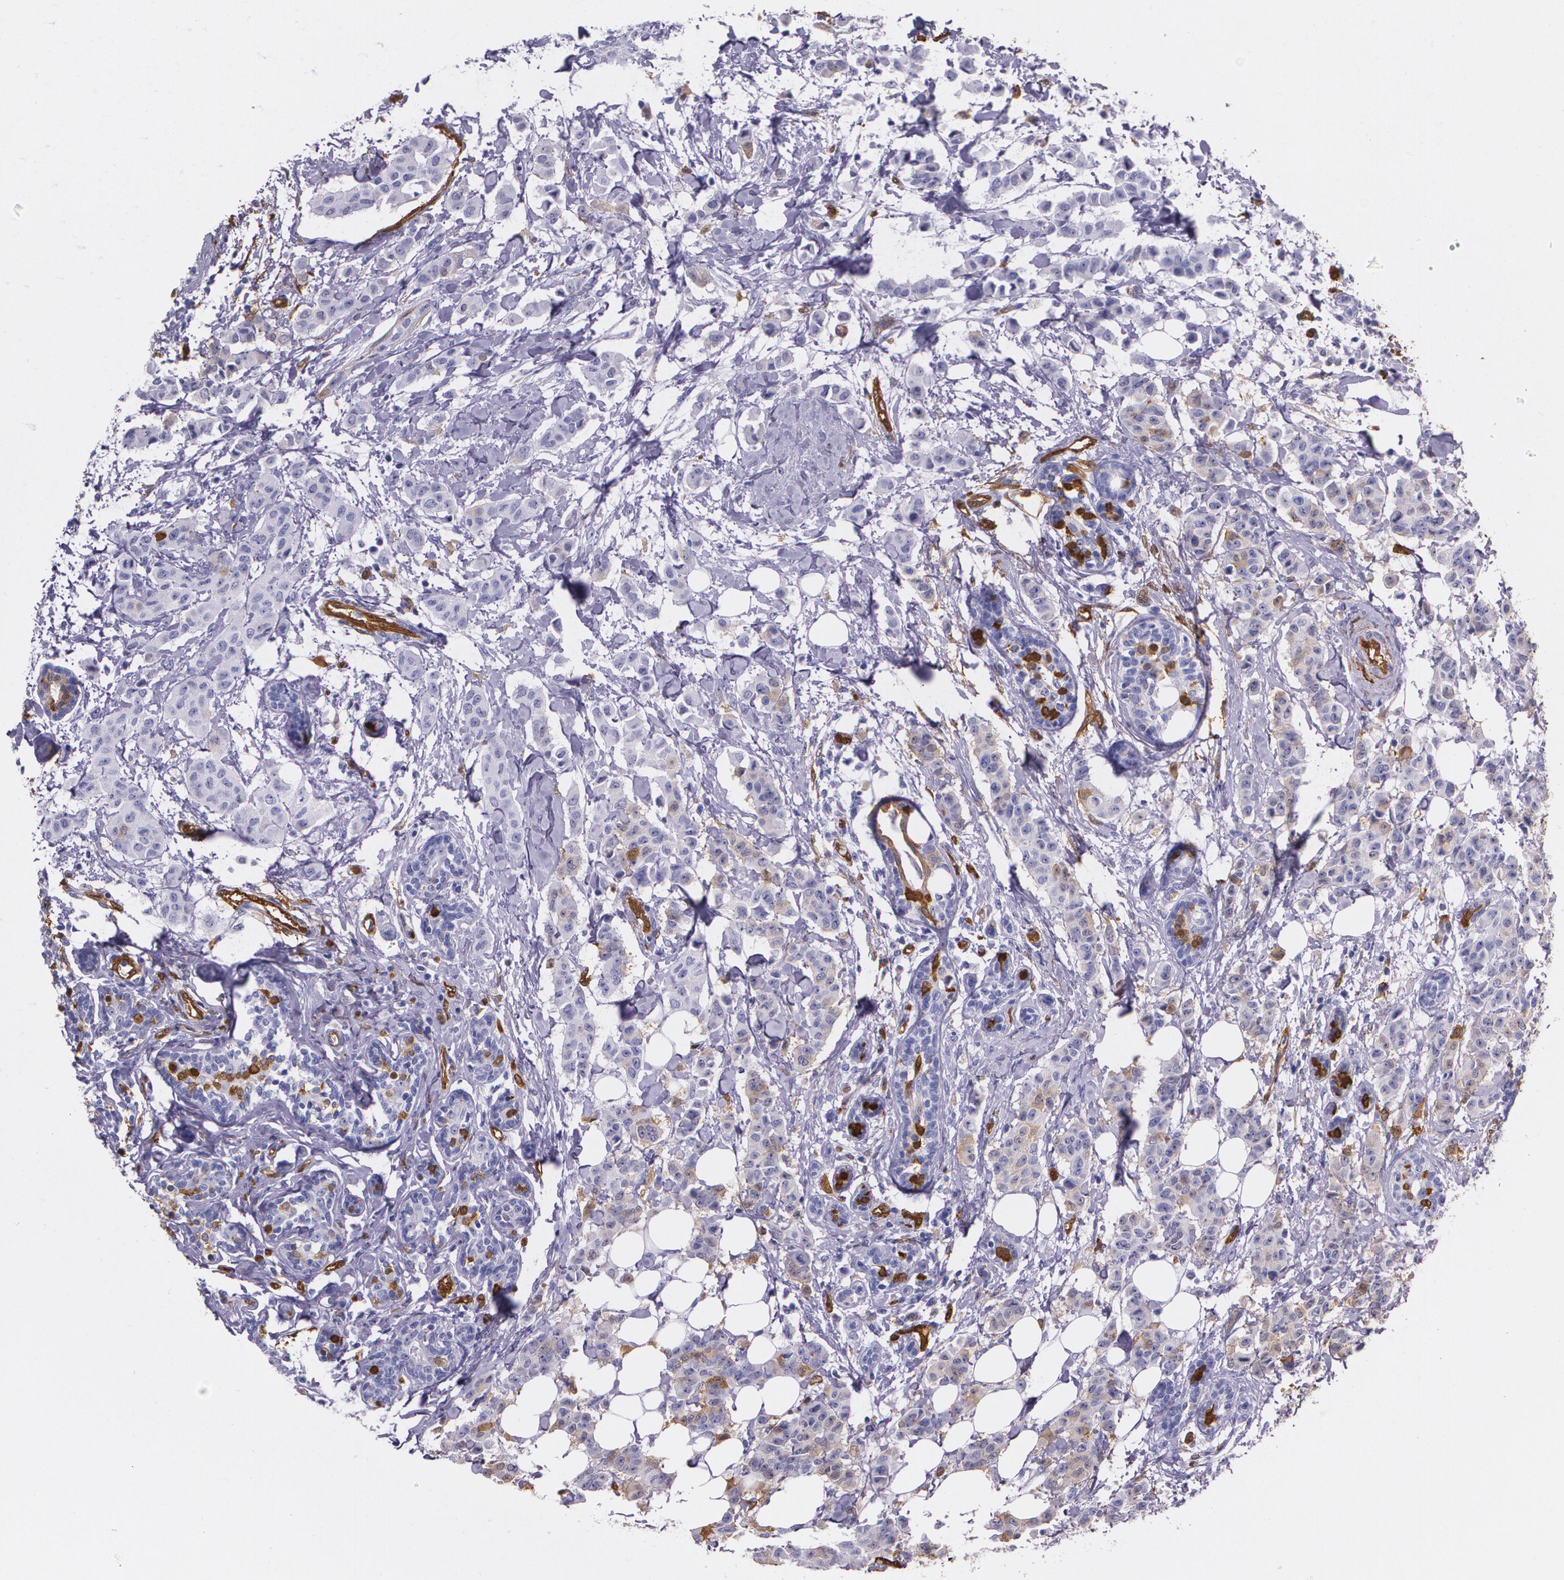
{"staining": {"intensity": "weak", "quantity": "<25%", "location": "cytoplasmic/membranous"}, "tissue": "breast cancer", "cell_type": "Tumor cells", "image_type": "cancer", "snomed": [{"axis": "morphology", "description": "Duct carcinoma"}, {"axis": "topography", "description": "Breast"}], "caption": "The immunohistochemistry (IHC) histopathology image has no significant staining in tumor cells of invasive ductal carcinoma (breast) tissue.", "gene": "MMP2", "patient": {"sex": "female", "age": 40}}